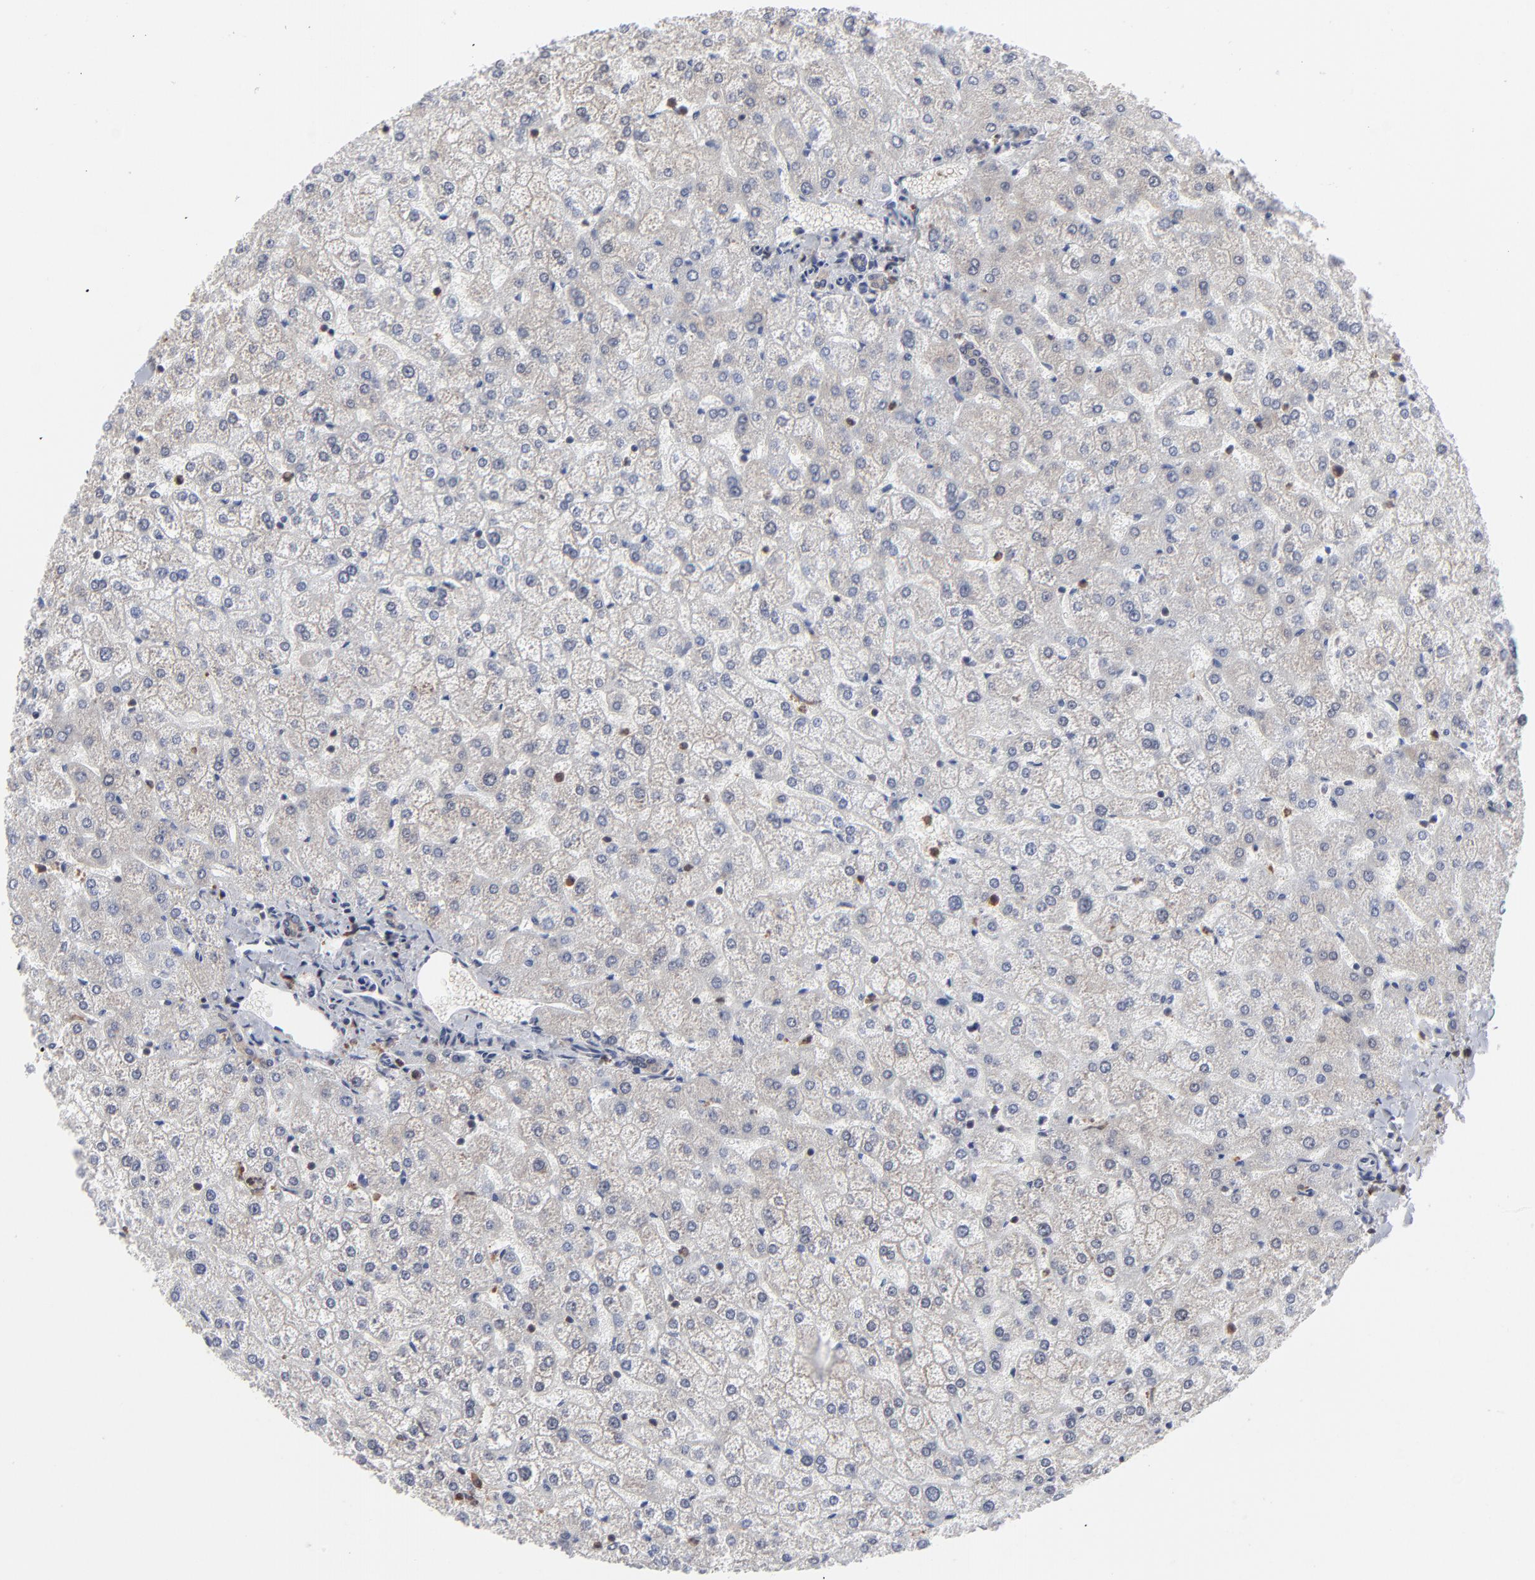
{"staining": {"intensity": "weak", "quantity": ">75%", "location": "cytoplasmic/membranous"}, "tissue": "liver", "cell_type": "Cholangiocytes", "image_type": "normal", "snomed": [{"axis": "morphology", "description": "Normal tissue, NOS"}, {"axis": "topography", "description": "Liver"}], "caption": "Cholangiocytes exhibit low levels of weak cytoplasmic/membranous staining in approximately >75% of cells in unremarkable liver.", "gene": "MAP2K1", "patient": {"sex": "female", "age": 32}}